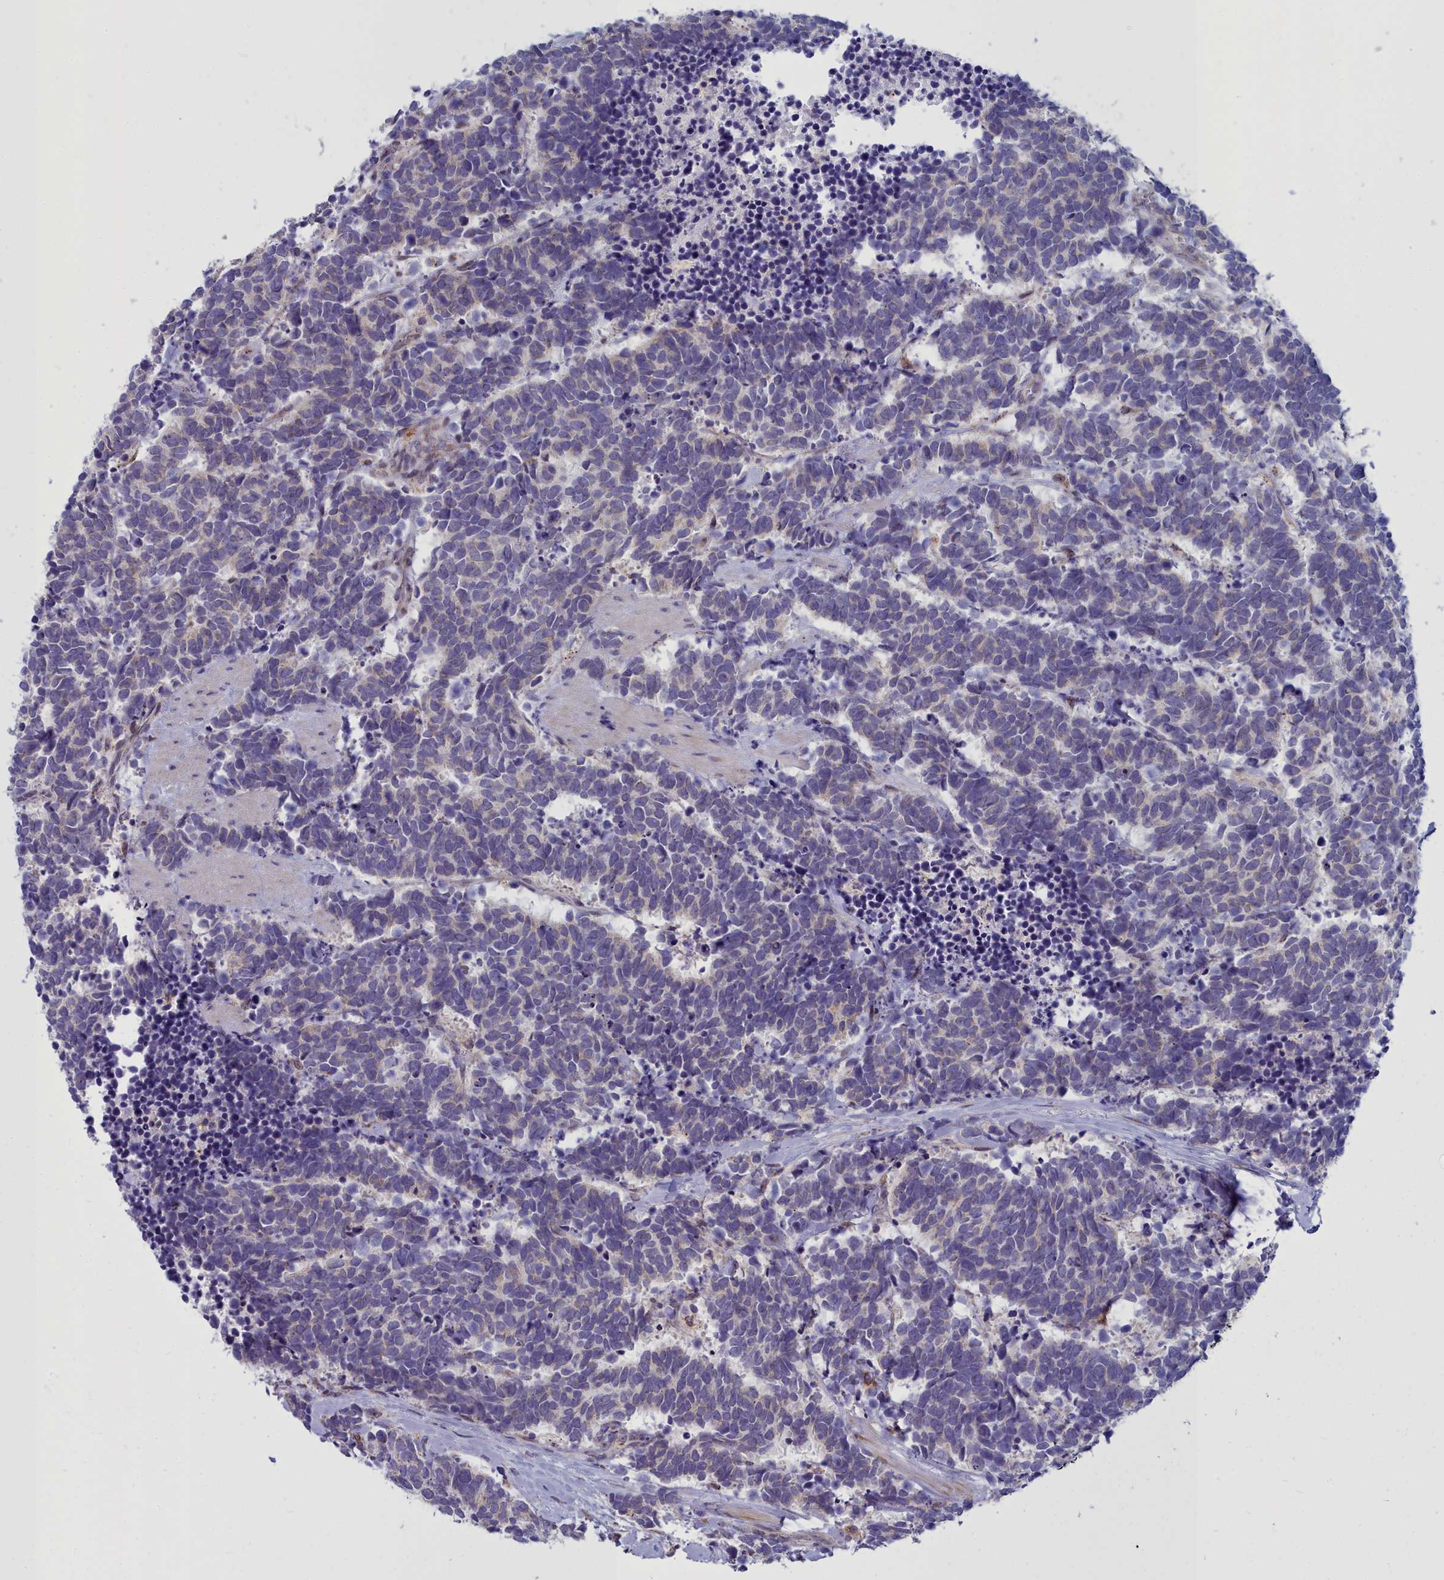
{"staining": {"intensity": "negative", "quantity": "none", "location": "none"}, "tissue": "carcinoid", "cell_type": "Tumor cells", "image_type": "cancer", "snomed": [{"axis": "morphology", "description": "Carcinoma, NOS"}, {"axis": "morphology", "description": "Carcinoid, malignant, NOS"}, {"axis": "topography", "description": "Prostate"}], "caption": "Malignant carcinoid stained for a protein using immunohistochemistry exhibits no positivity tumor cells.", "gene": "WDPCP", "patient": {"sex": "male", "age": 57}}